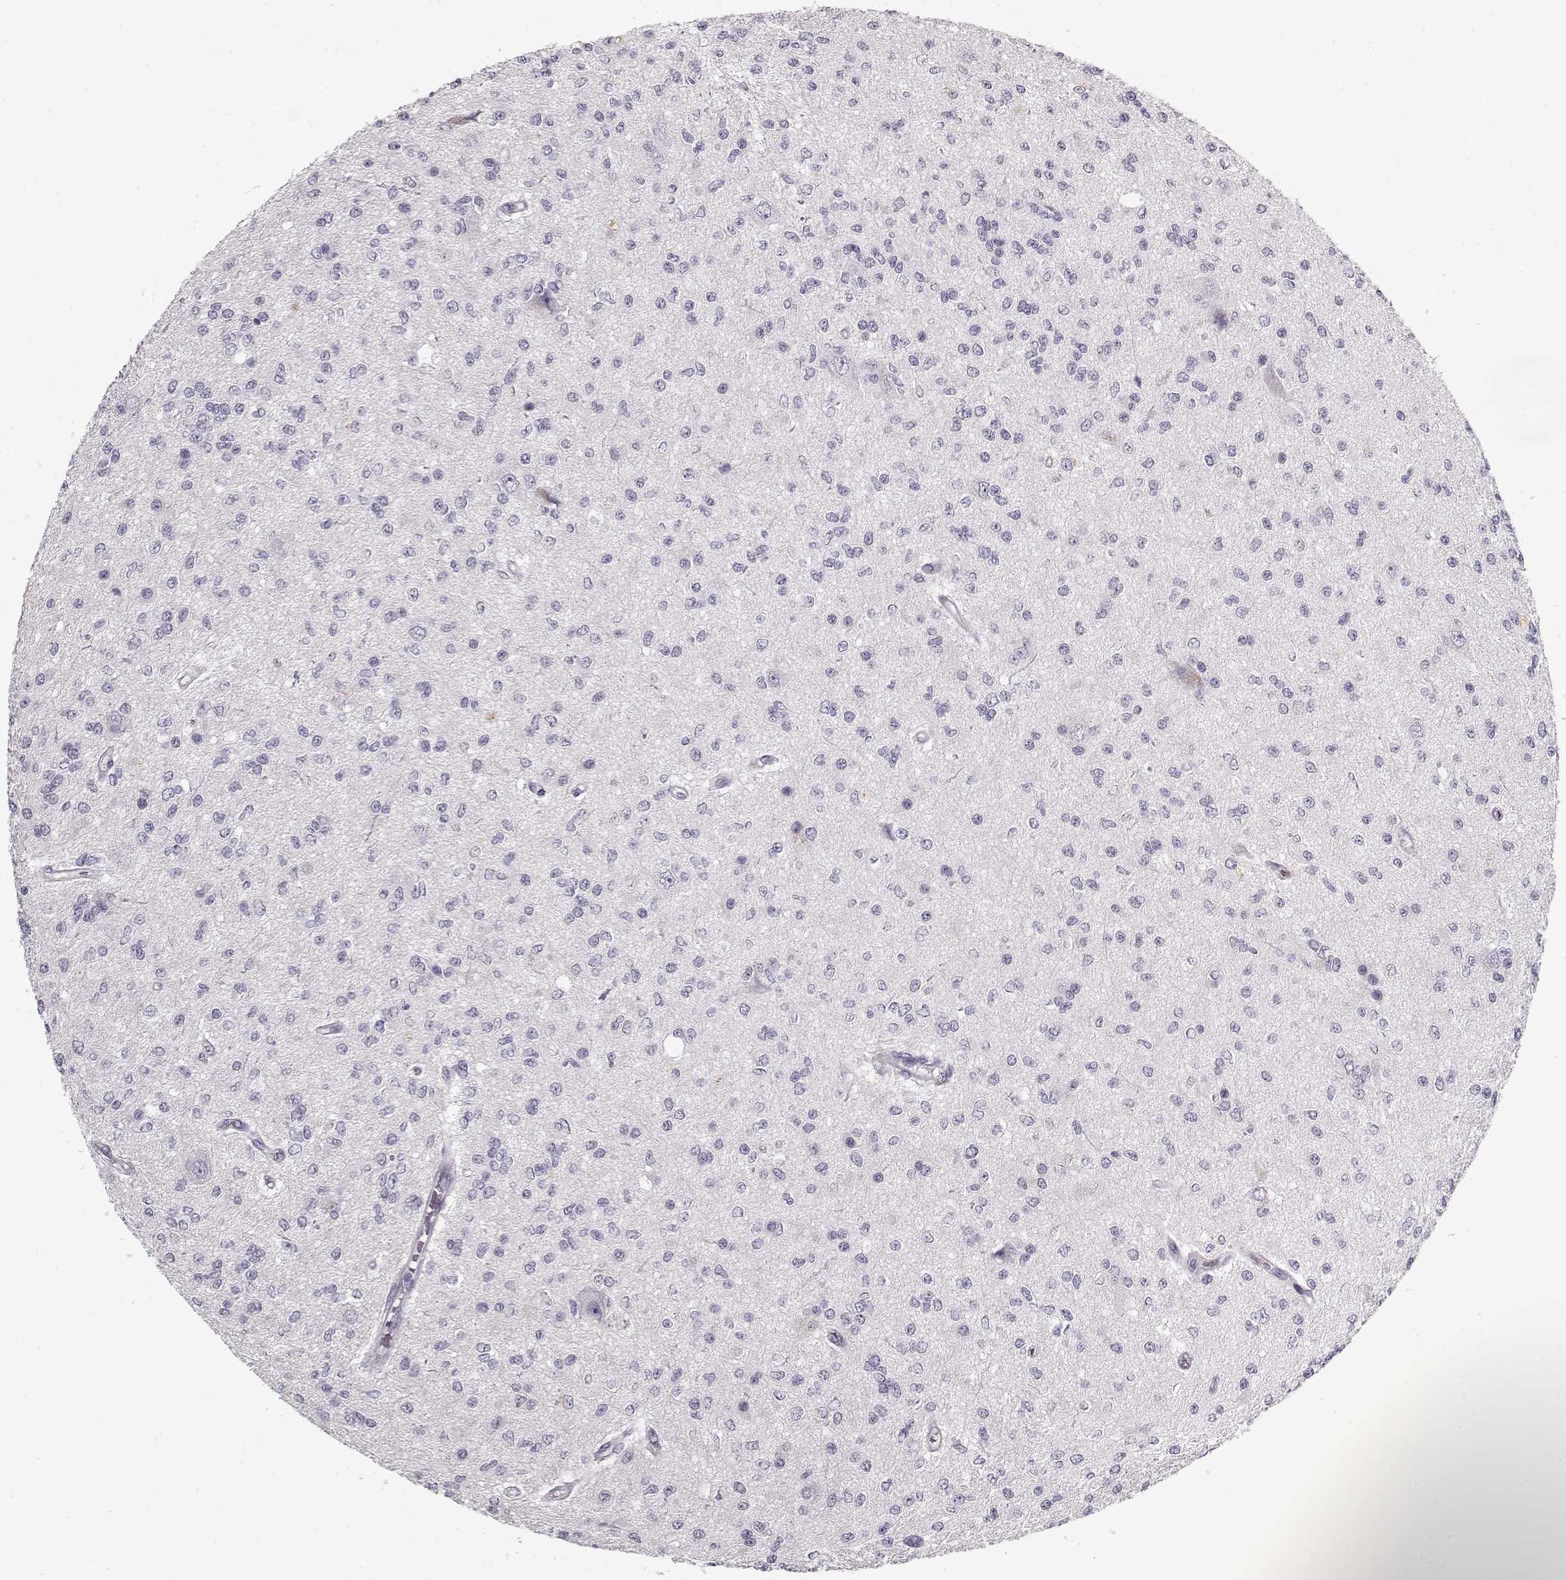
{"staining": {"intensity": "negative", "quantity": "none", "location": "none"}, "tissue": "glioma", "cell_type": "Tumor cells", "image_type": "cancer", "snomed": [{"axis": "morphology", "description": "Glioma, malignant, Low grade"}, {"axis": "topography", "description": "Brain"}], "caption": "A photomicrograph of glioma stained for a protein displays no brown staining in tumor cells.", "gene": "LUM", "patient": {"sex": "male", "age": 67}}